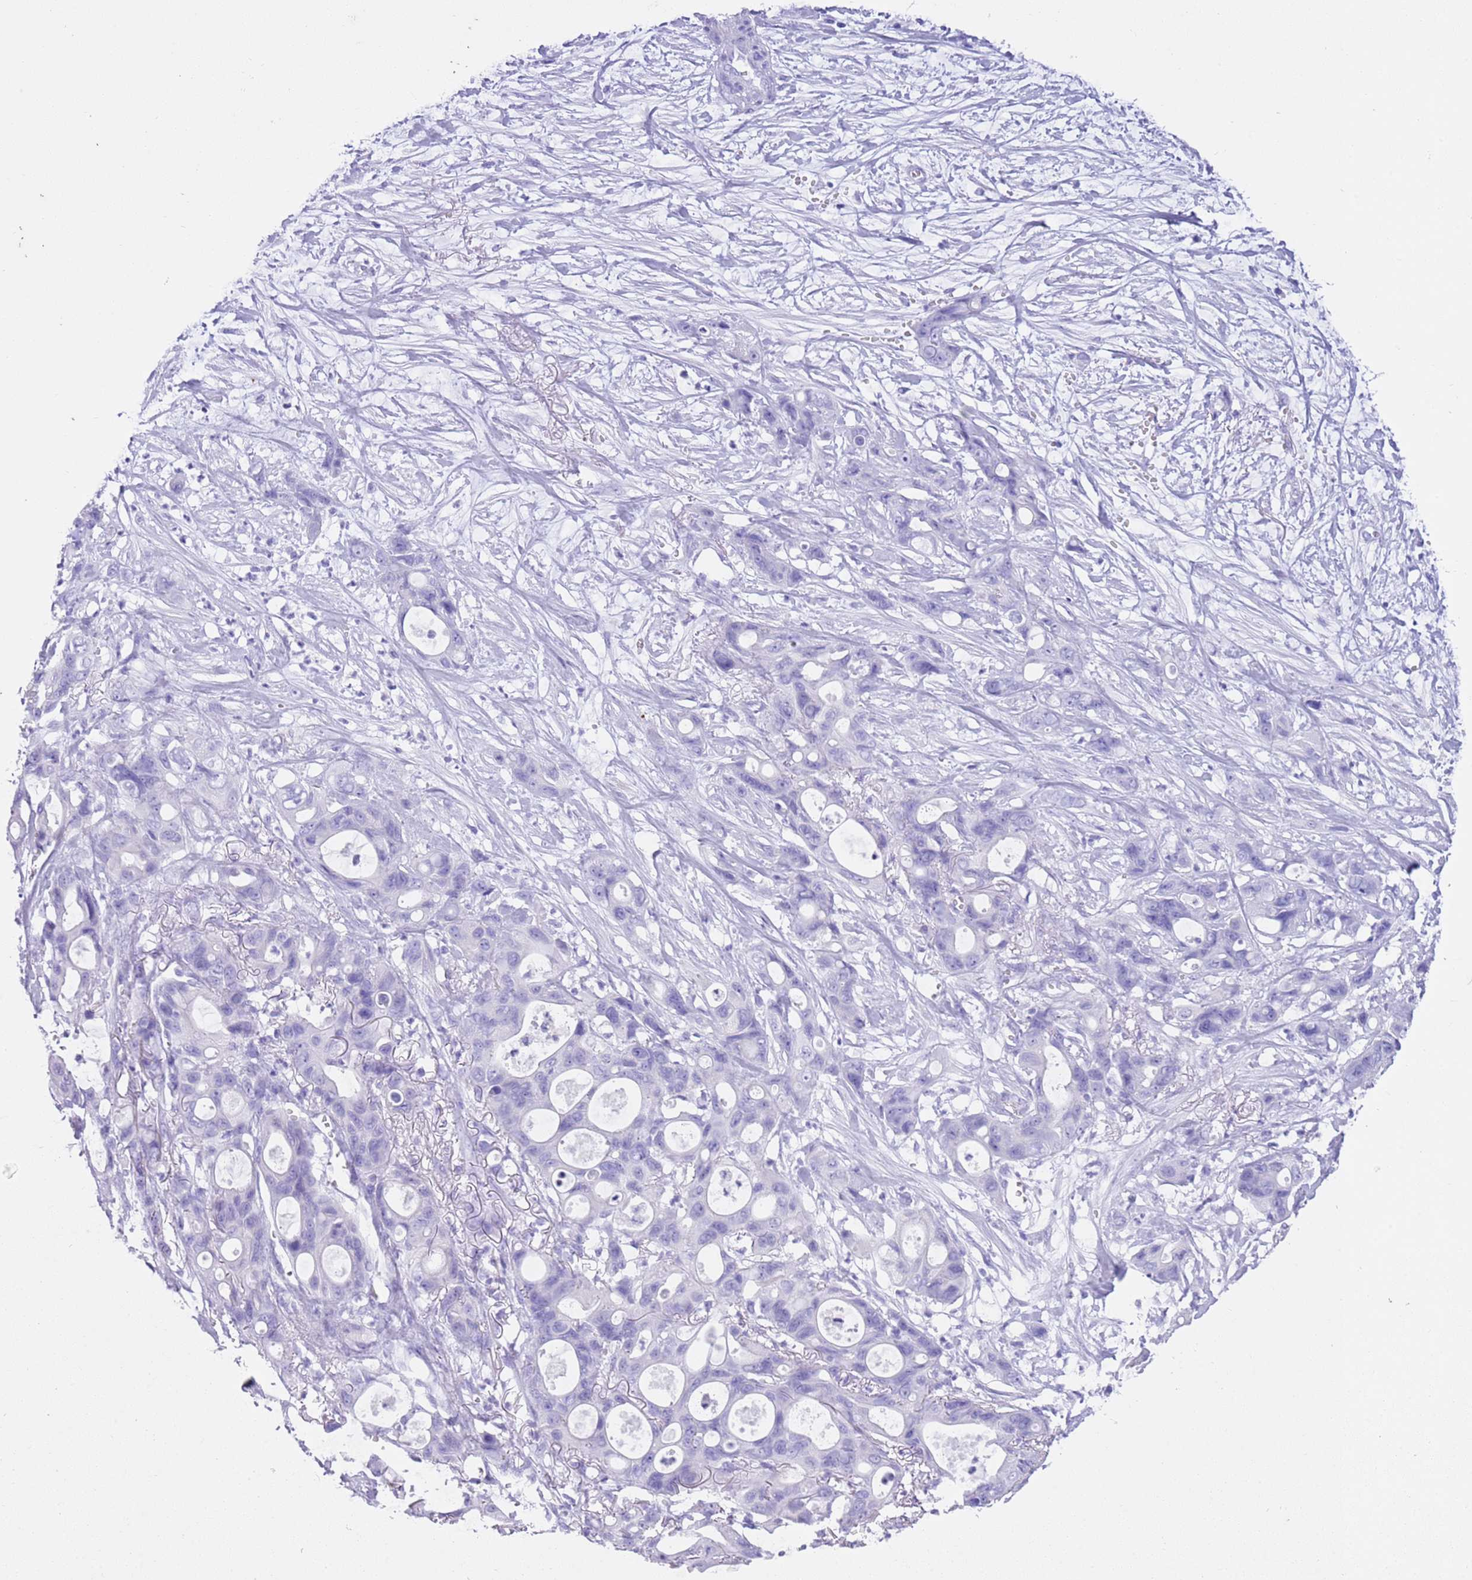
{"staining": {"intensity": "negative", "quantity": "none", "location": "none"}, "tissue": "ovarian cancer", "cell_type": "Tumor cells", "image_type": "cancer", "snomed": [{"axis": "morphology", "description": "Cystadenocarcinoma, mucinous, NOS"}, {"axis": "topography", "description": "Ovary"}], "caption": "Protein analysis of mucinous cystadenocarcinoma (ovarian) demonstrates no significant staining in tumor cells. Brightfield microscopy of IHC stained with DAB (3,3'-diaminobenzidine) (brown) and hematoxylin (blue), captured at high magnification.", "gene": "TMEM185B", "patient": {"sex": "female", "age": 70}}